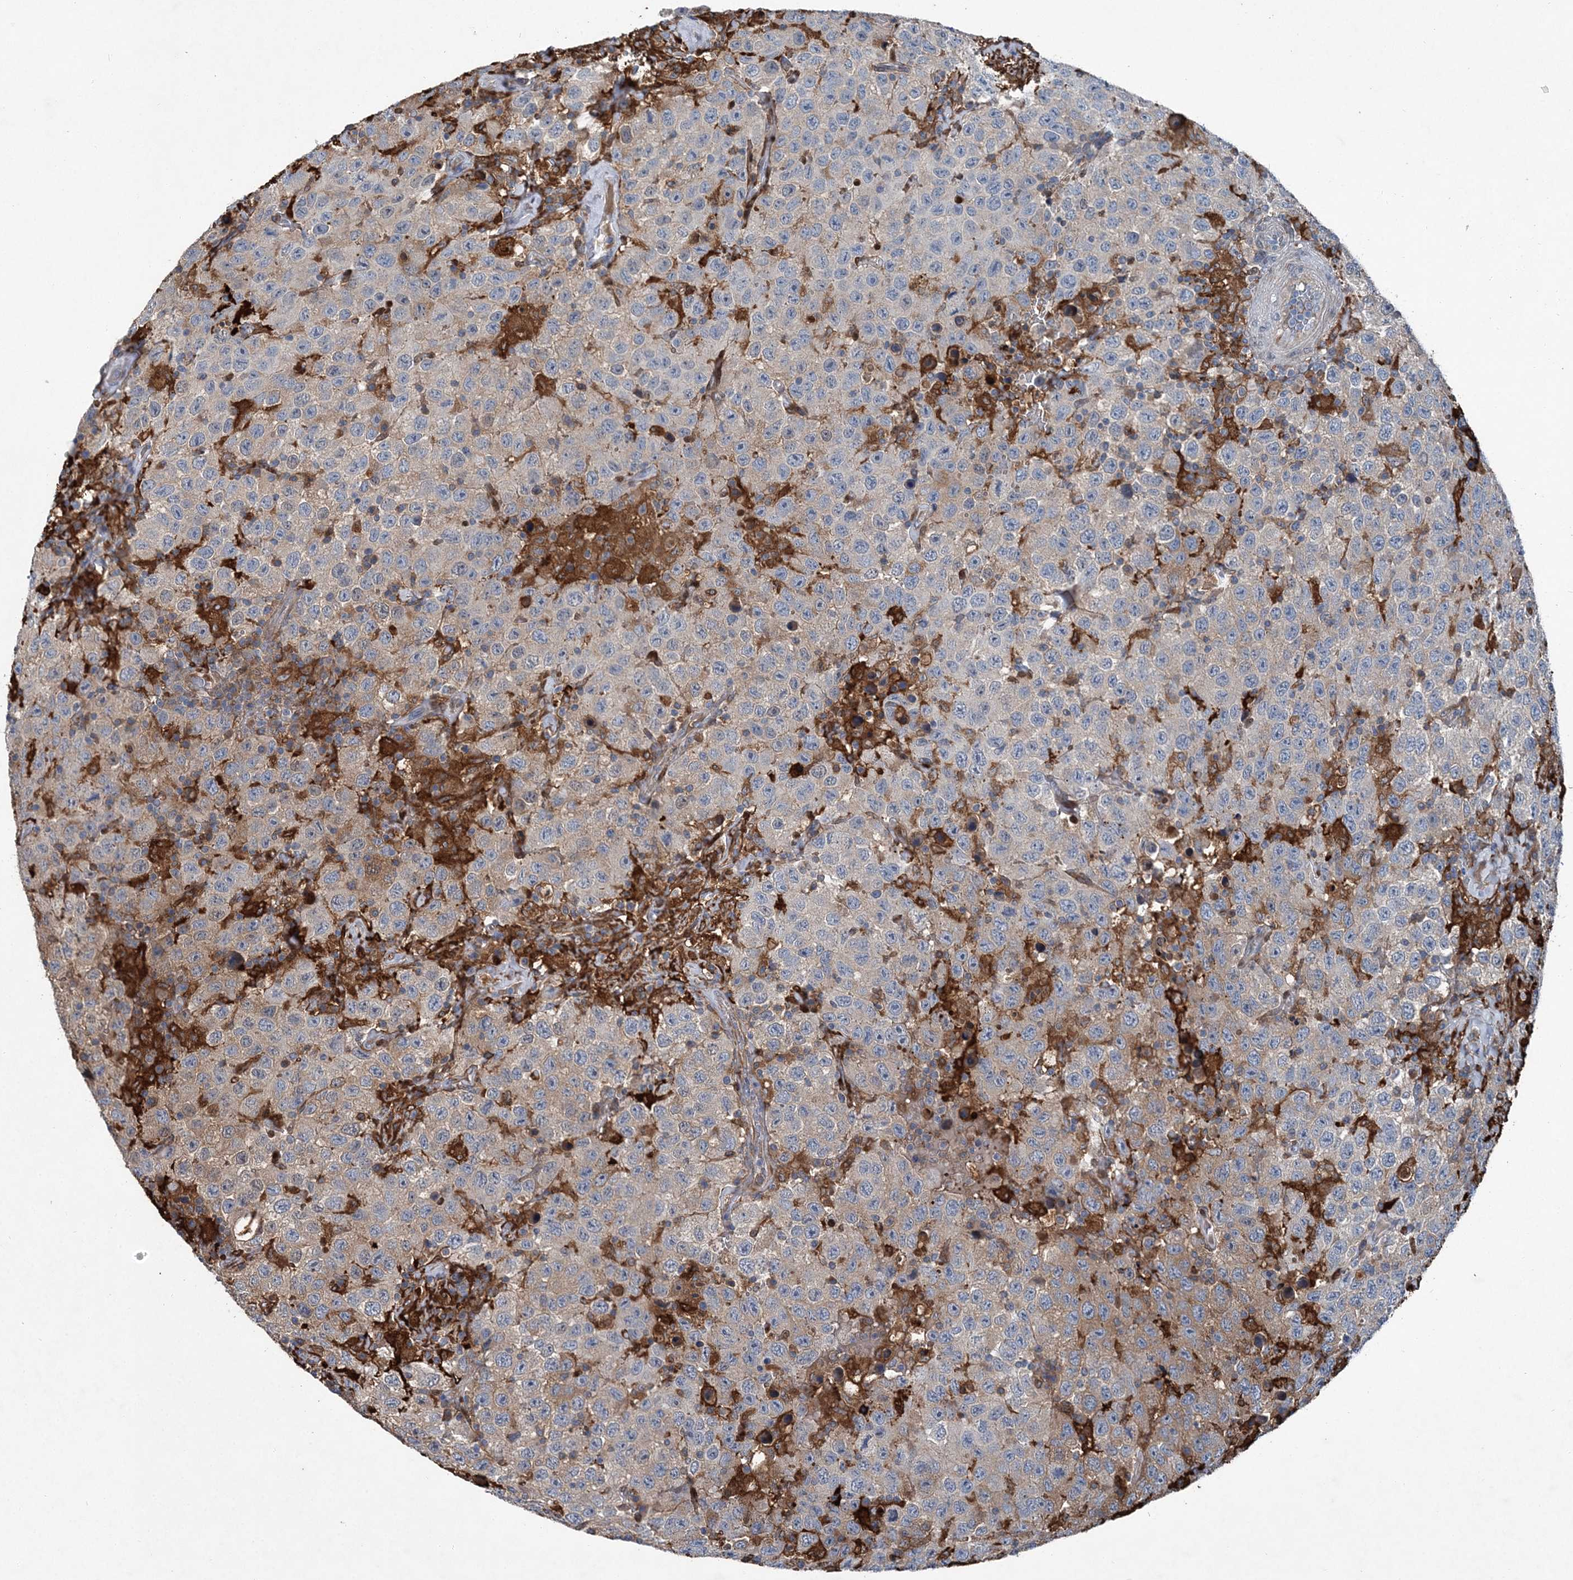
{"staining": {"intensity": "weak", "quantity": "<25%", "location": "cytoplasmic/membranous"}, "tissue": "testis cancer", "cell_type": "Tumor cells", "image_type": "cancer", "snomed": [{"axis": "morphology", "description": "Seminoma, NOS"}, {"axis": "topography", "description": "Testis"}], "caption": "This is an IHC micrograph of human testis cancer. There is no positivity in tumor cells.", "gene": "SPOPL", "patient": {"sex": "male", "age": 41}}